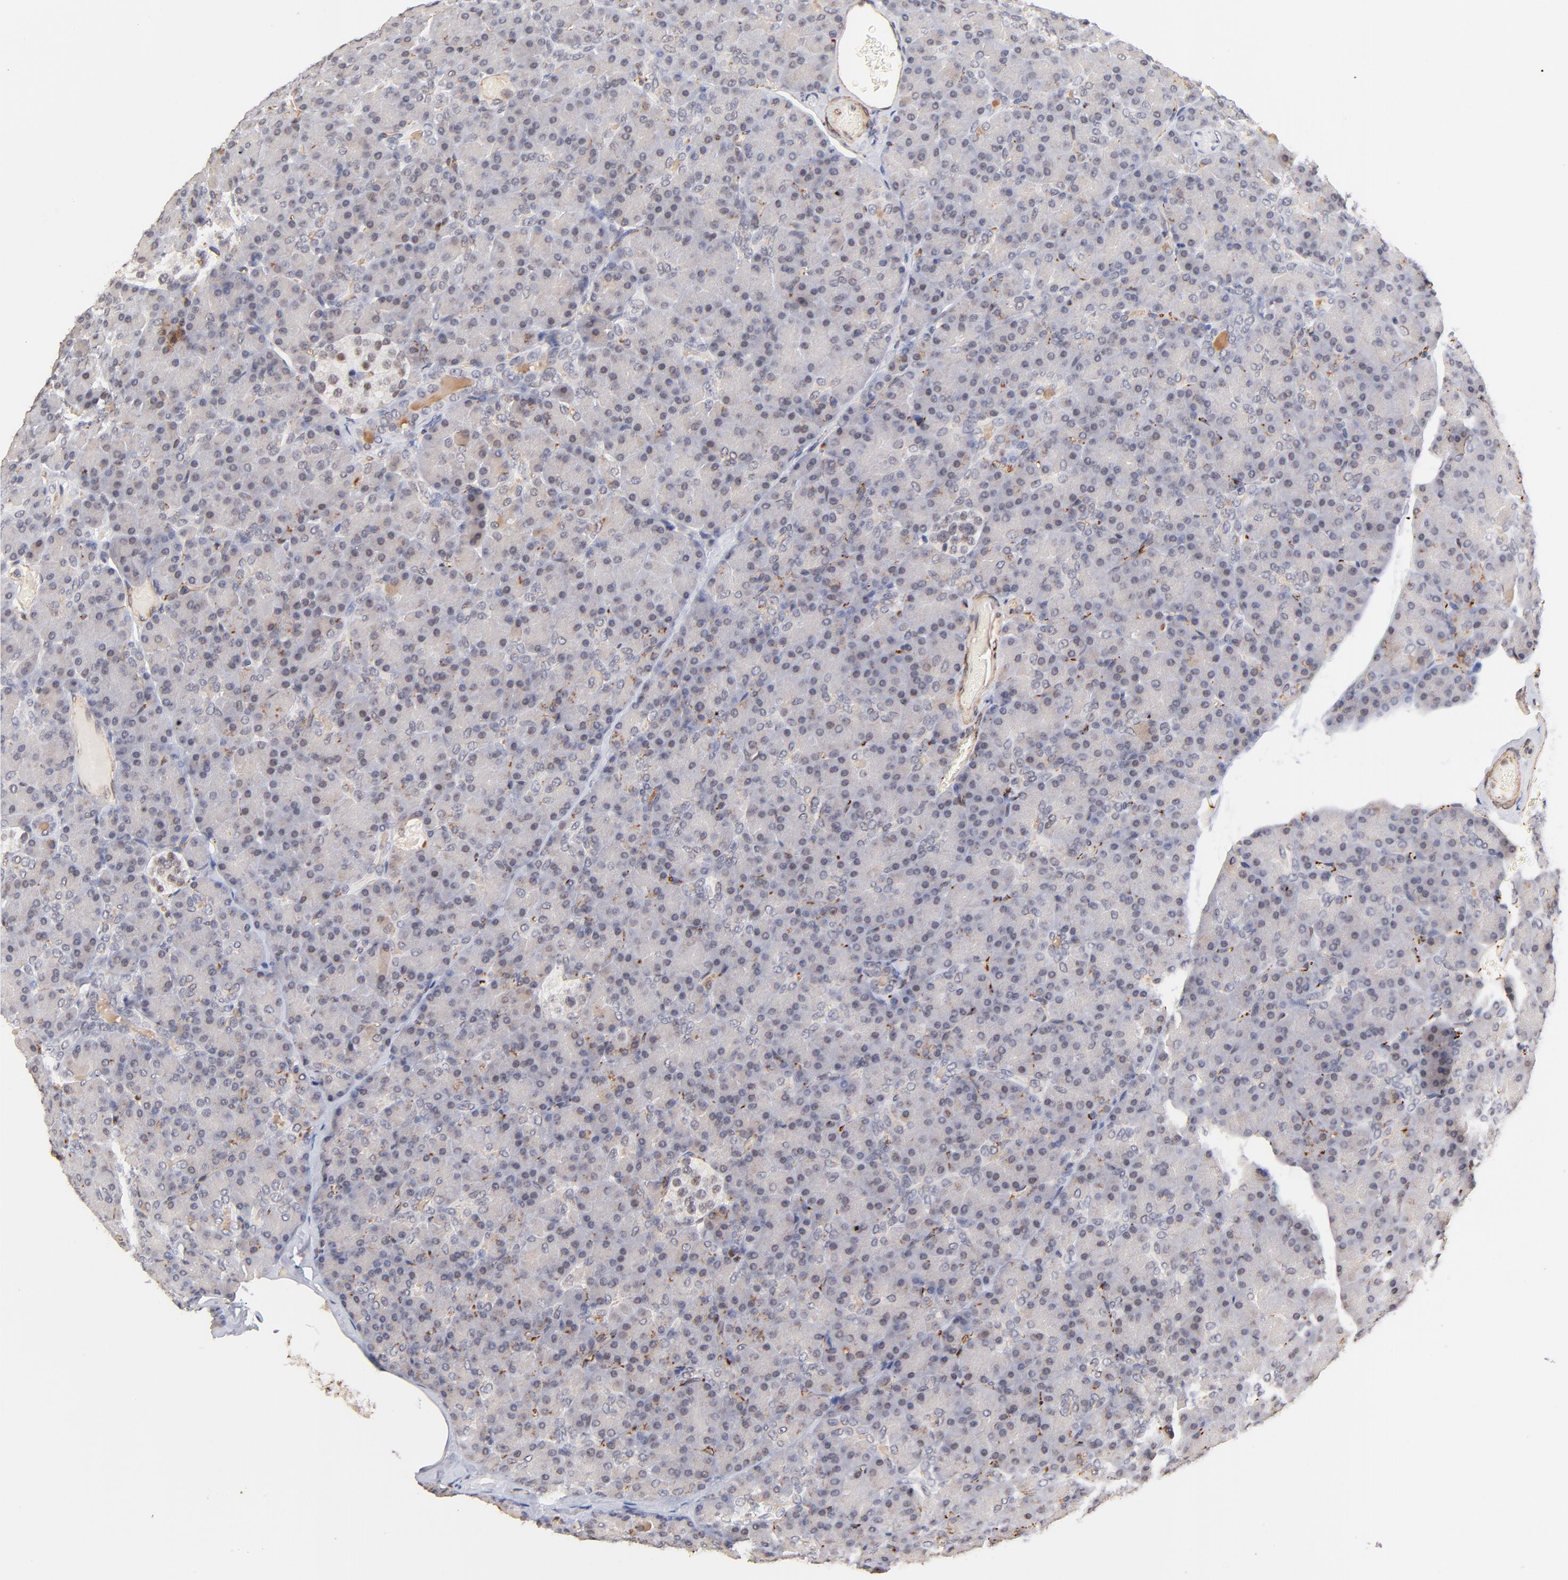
{"staining": {"intensity": "weak", "quantity": "<25%", "location": "cytoplasmic/membranous"}, "tissue": "pancreas", "cell_type": "Exocrine glandular cells", "image_type": "normal", "snomed": [{"axis": "morphology", "description": "Normal tissue, NOS"}, {"axis": "topography", "description": "Pancreas"}], "caption": "The micrograph displays no significant positivity in exocrine glandular cells of pancreas. (Brightfield microscopy of DAB (3,3'-diaminobenzidine) immunohistochemistry at high magnification).", "gene": "ZFP92", "patient": {"sex": "female", "age": 43}}